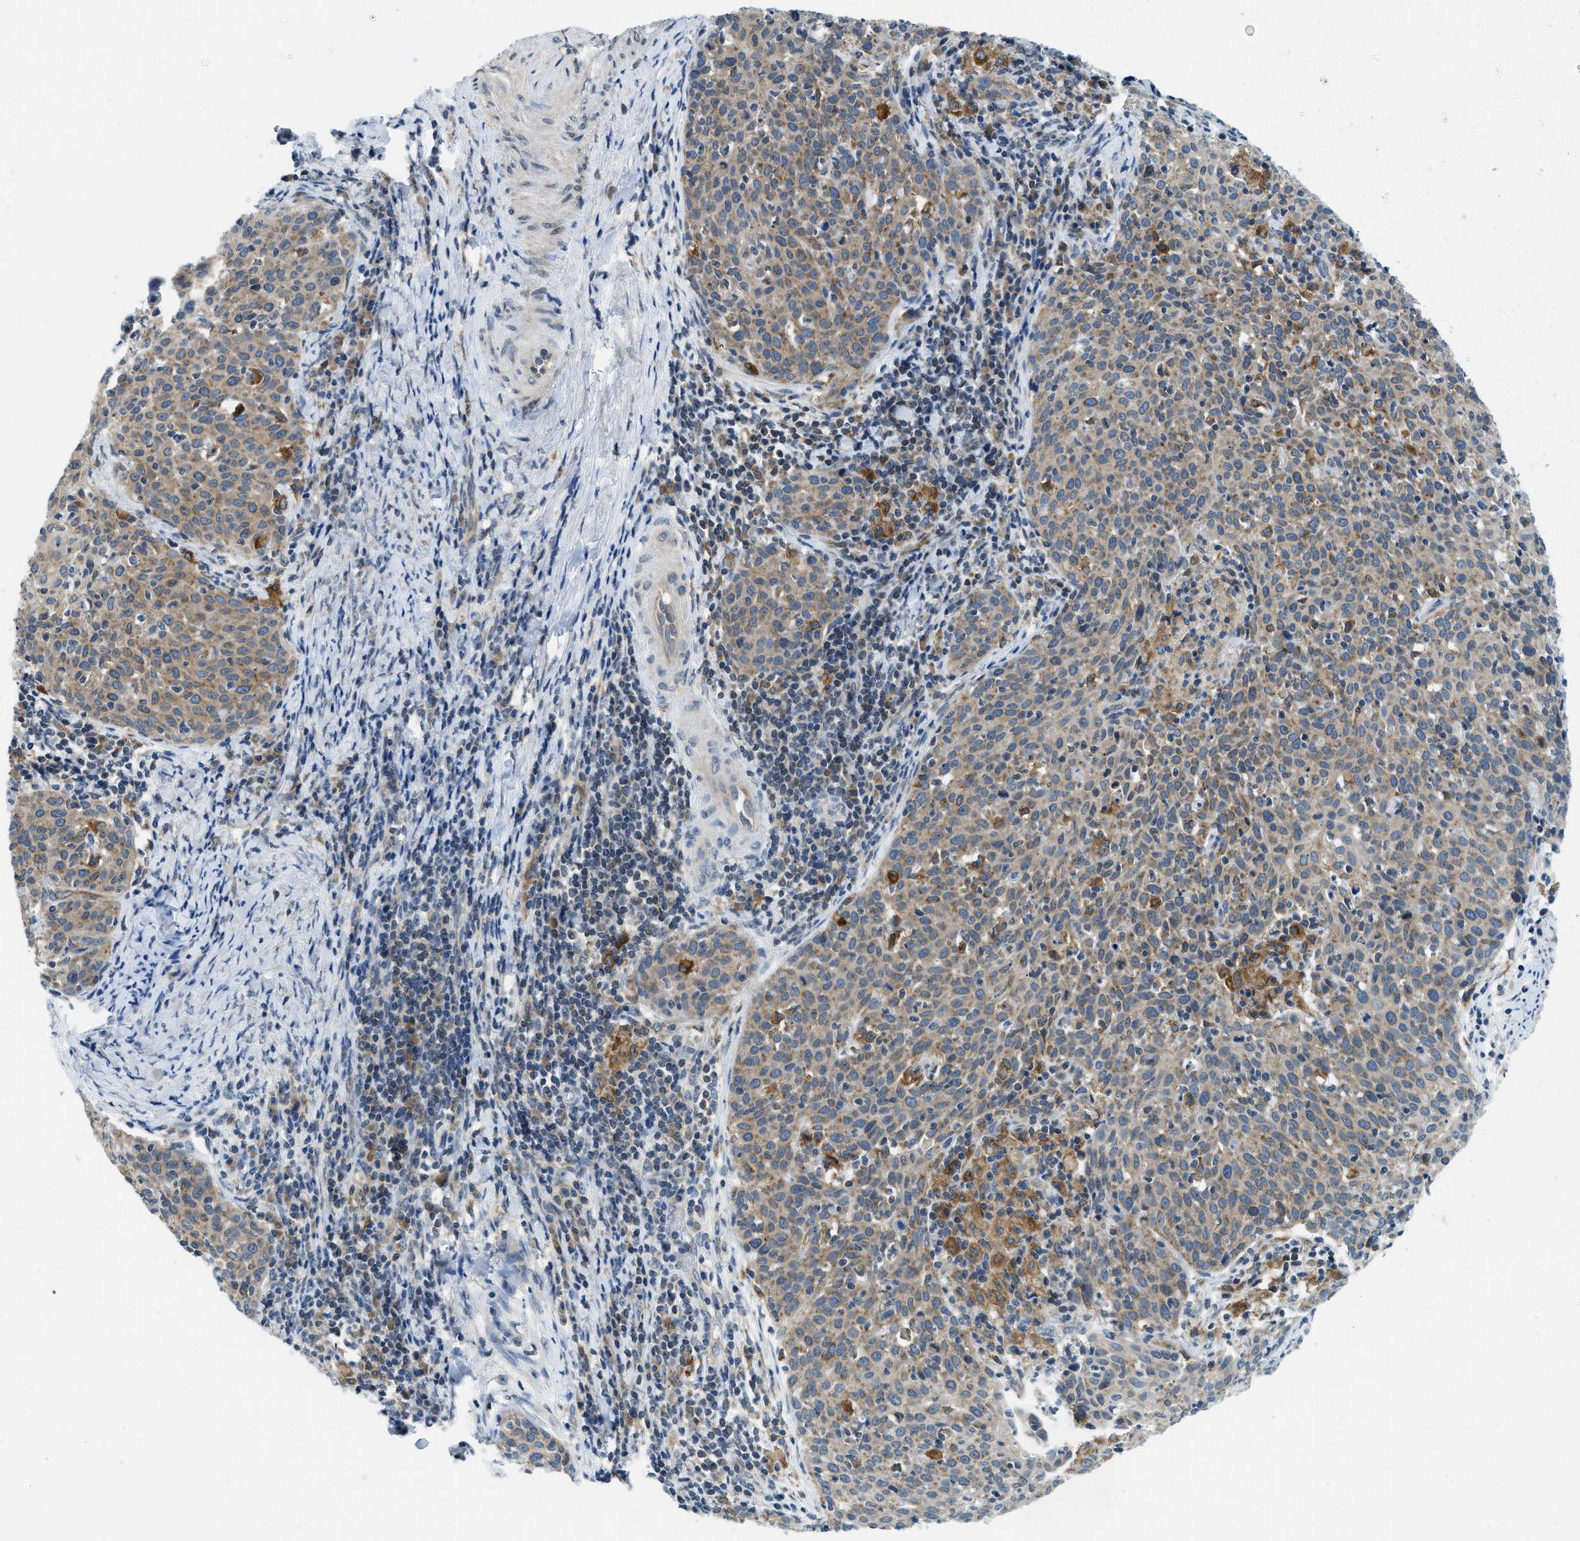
{"staining": {"intensity": "weak", "quantity": ">75%", "location": "cytoplasmic/membranous"}, "tissue": "cervical cancer", "cell_type": "Tumor cells", "image_type": "cancer", "snomed": [{"axis": "morphology", "description": "Squamous cell carcinoma, NOS"}, {"axis": "topography", "description": "Cervix"}], "caption": "Human cervical cancer (squamous cell carcinoma) stained with a brown dye reveals weak cytoplasmic/membranous positive positivity in approximately >75% of tumor cells.", "gene": "BCAP31", "patient": {"sex": "female", "age": 38}}